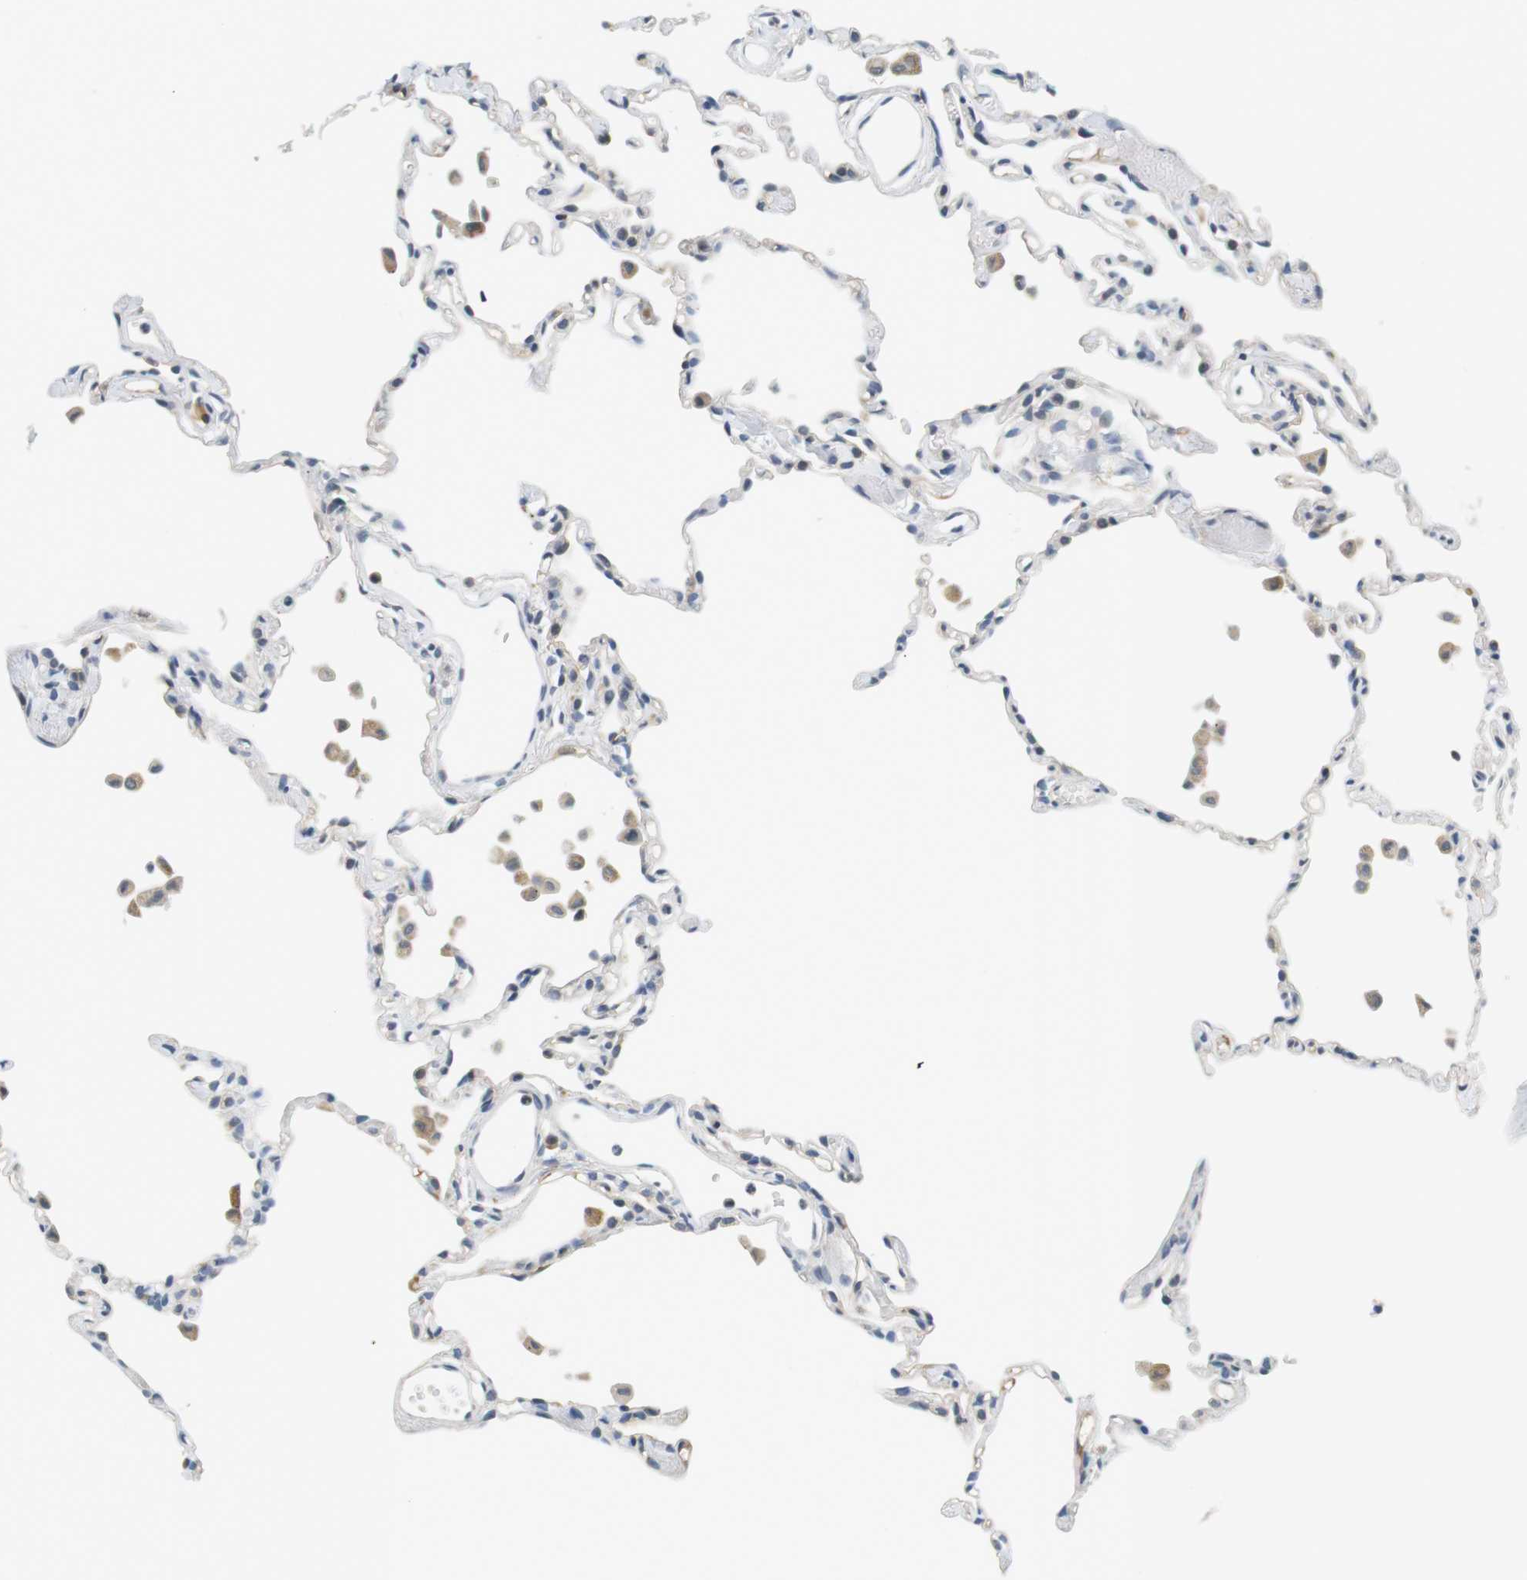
{"staining": {"intensity": "negative", "quantity": "none", "location": "none"}, "tissue": "lung", "cell_type": "Alveolar cells", "image_type": "normal", "snomed": [{"axis": "morphology", "description": "Normal tissue, NOS"}, {"axis": "topography", "description": "Lung"}], "caption": "This is a photomicrograph of immunohistochemistry (IHC) staining of benign lung, which shows no expression in alveolar cells.", "gene": "WNT7A", "patient": {"sex": "female", "age": 49}}